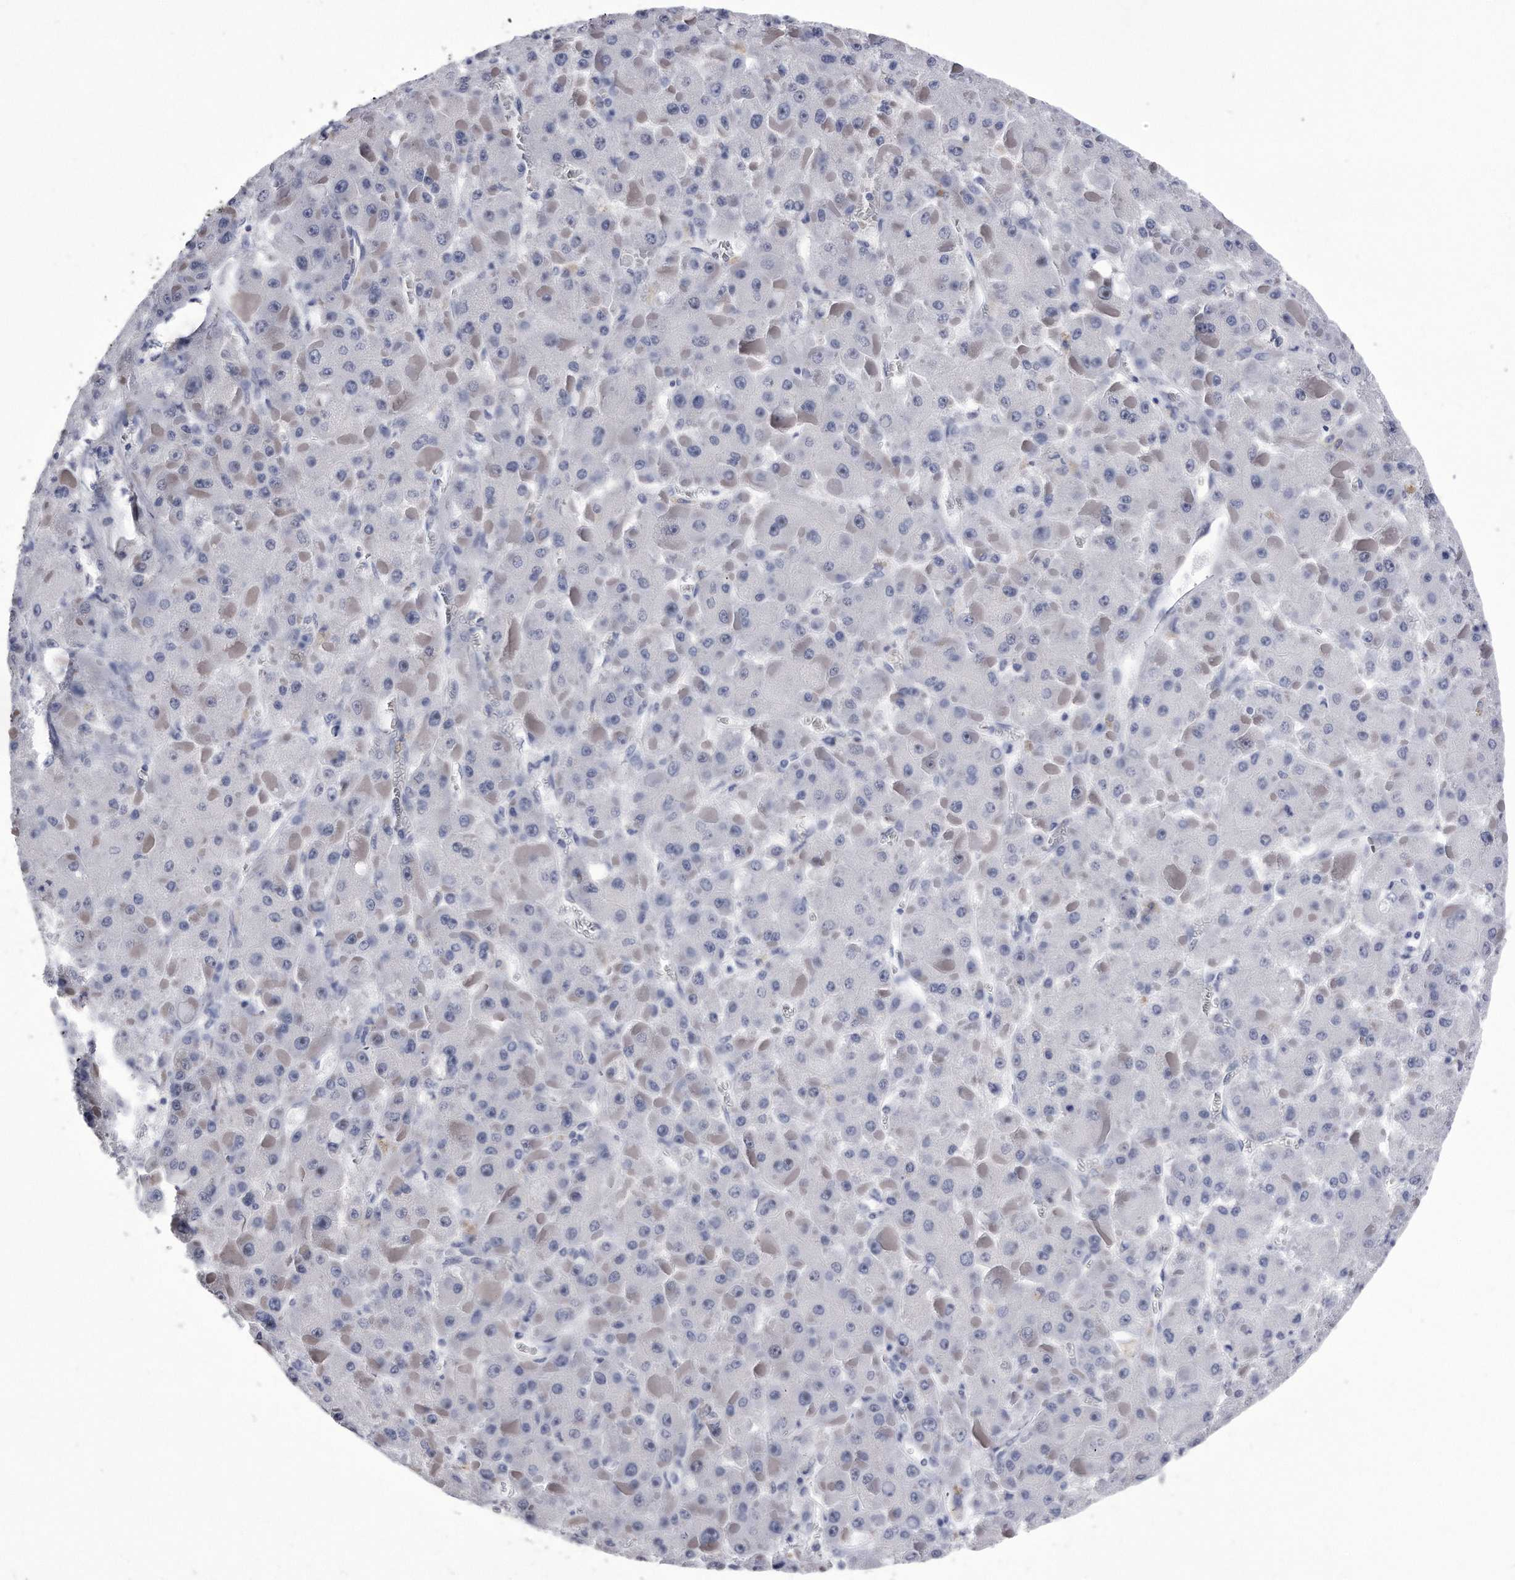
{"staining": {"intensity": "negative", "quantity": "none", "location": "none"}, "tissue": "liver cancer", "cell_type": "Tumor cells", "image_type": "cancer", "snomed": [{"axis": "morphology", "description": "Carcinoma, Hepatocellular, NOS"}, {"axis": "topography", "description": "Liver"}], "caption": "Liver cancer (hepatocellular carcinoma) was stained to show a protein in brown. There is no significant staining in tumor cells.", "gene": "KCTD8", "patient": {"sex": "female", "age": 73}}